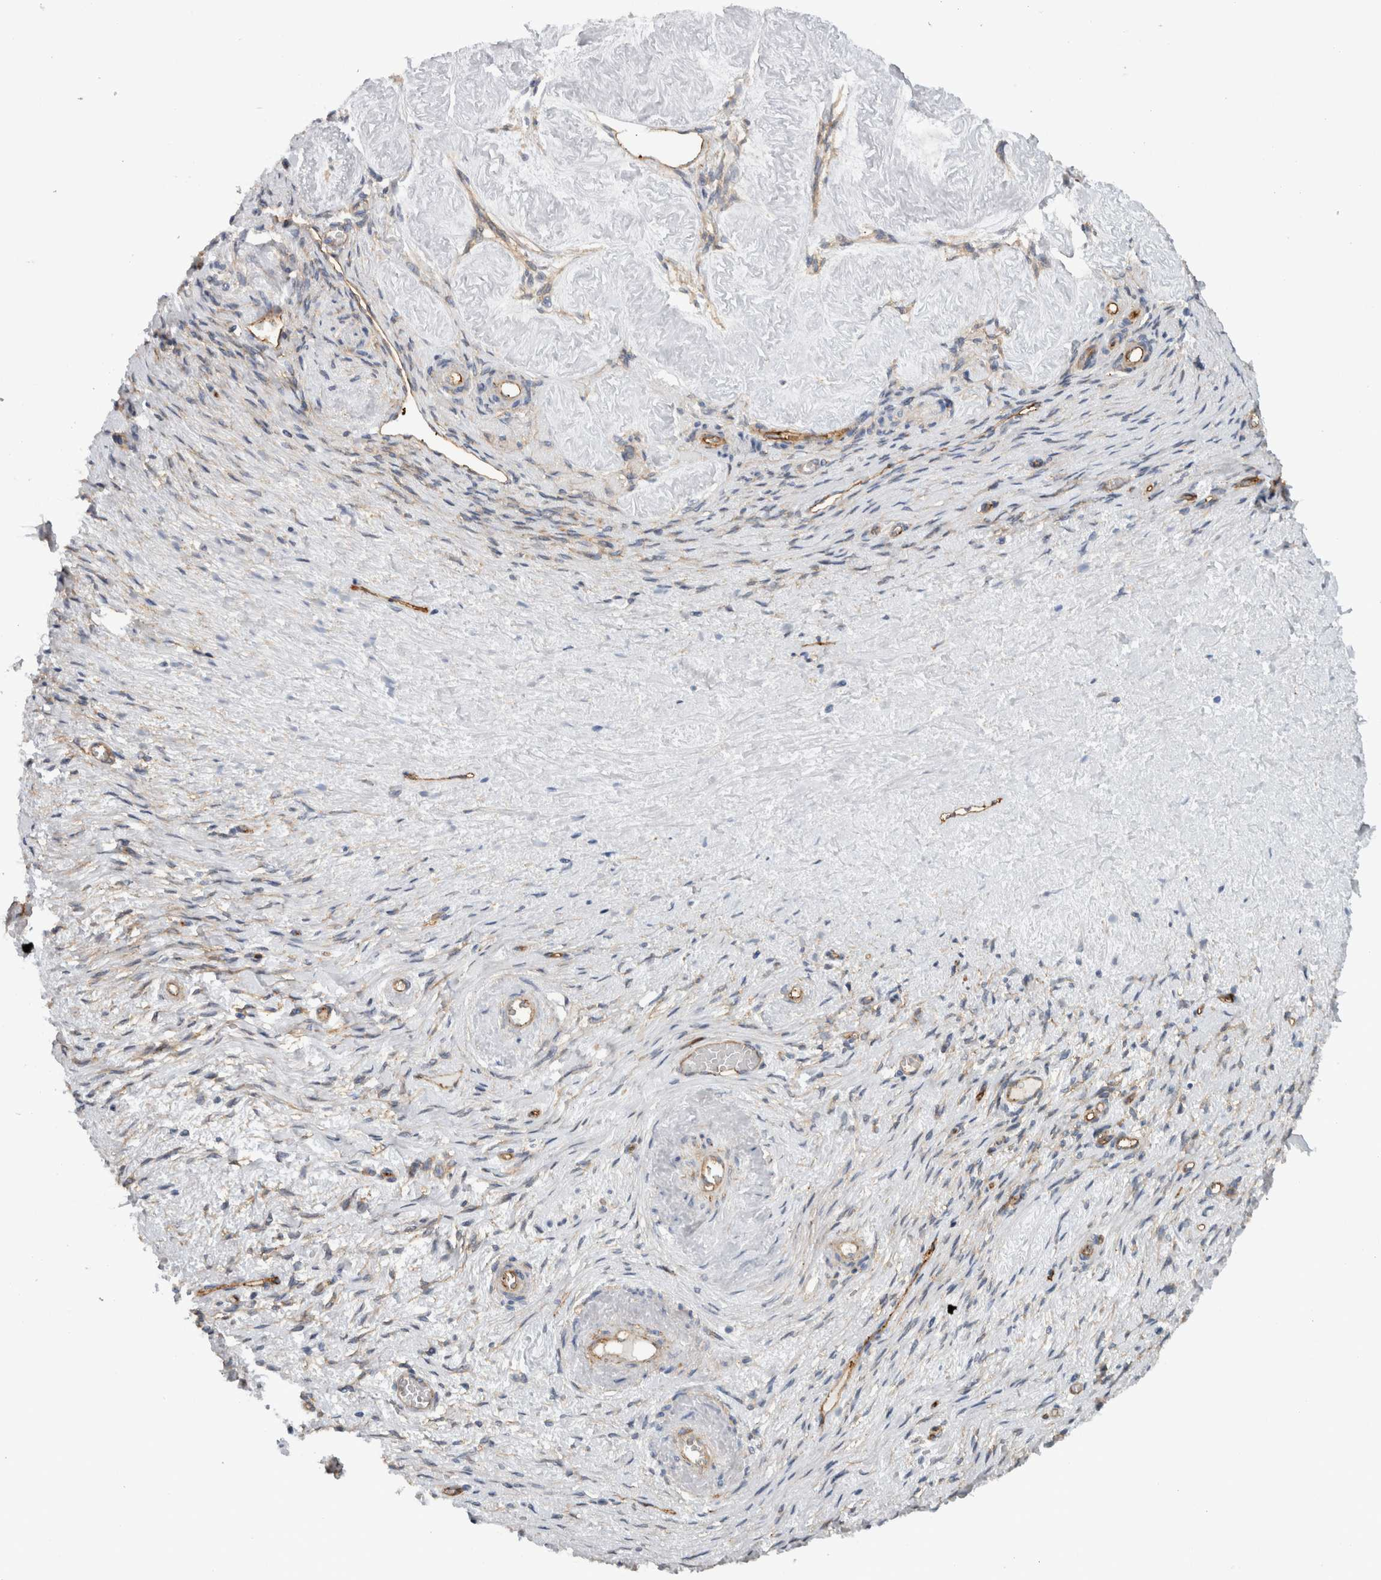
{"staining": {"intensity": "moderate", "quantity": "25%-75%", "location": "cytoplasmic/membranous"}, "tissue": "adipose tissue", "cell_type": "Adipocytes", "image_type": "normal", "snomed": [{"axis": "morphology", "description": "Normal tissue, NOS"}, {"axis": "topography", "description": "Vascular tissue"}, {"axis": "topography", "description": "Fallopian tube"}, {"axis": "topography", "description": "Ovary"}], "caption": "Adipose tissue stained with a brown dye displays moderate cytoplasmic/membranous positive staining in about 25%-75% of adipocytes.", "gene": "CD59", "patient": {"sex": "female", "age": 67}}